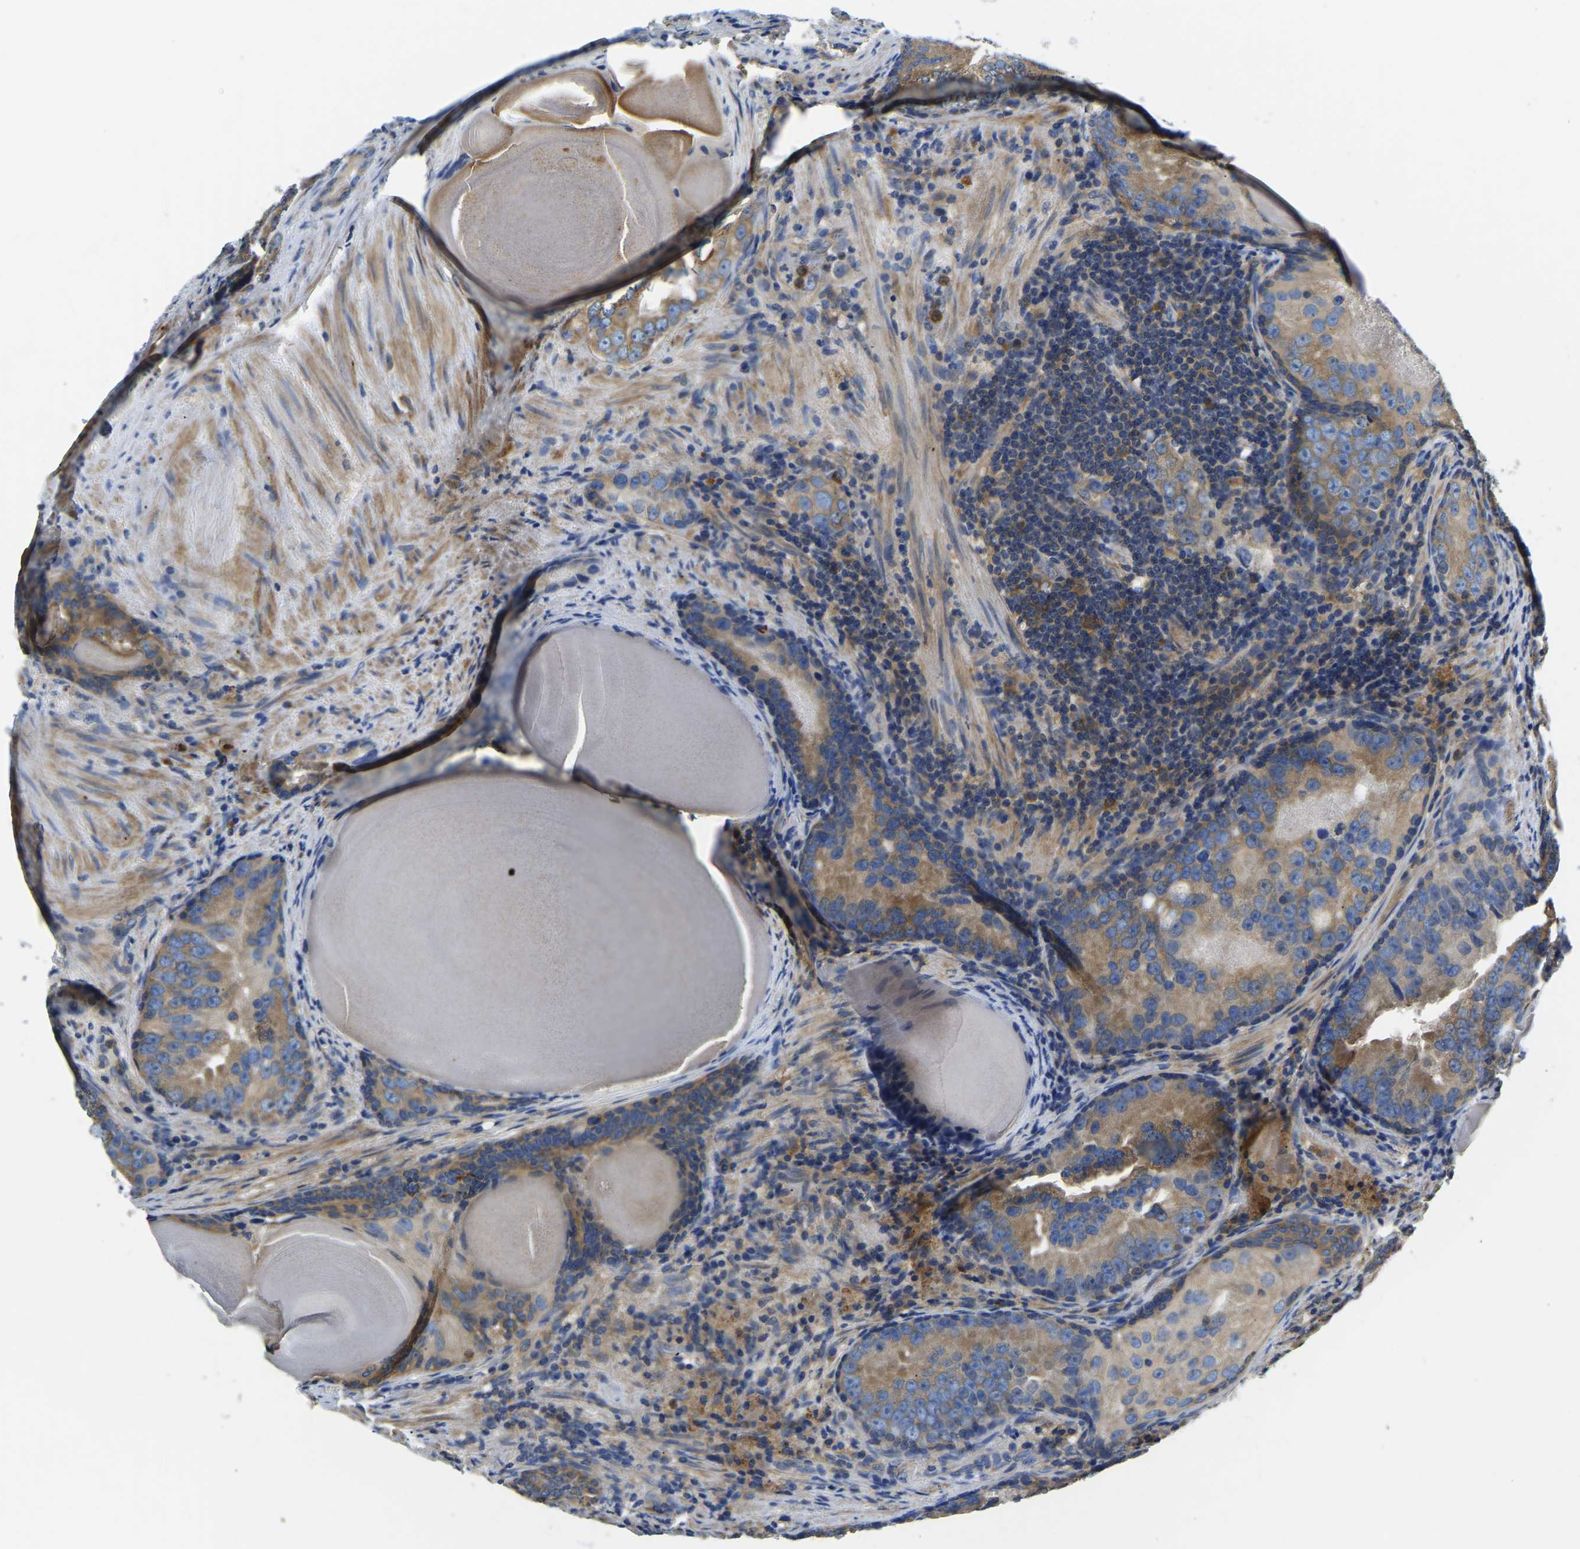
{"staining": {"intensity": "moderate", "quantity": ">75%", "location": "cytoplasmic/membranous"}, "tissue": "prostate cancer", "cell_type": "Tumor cells", "image_type": "cancer", "snomed": [{"axis": "morphology", "description": "Adenocarcinoma, High grade"}, {"axis": "topography", "description": "Prostate"}], "caption": "Moderate cytoplasmic/membranous protein positivity is appreciated in approximately >75% of tumor cells in prostate cancer (adenocarcinoma (high-grade)). The protein of interest is stained brown, and the nuclei are stained in blue (DAB (3,3'-diaminobenzidine) IHC with brightfield microscopy, high magnification).", "gene": "STAT2", "patient": {"sex": "male", "age": 66}}